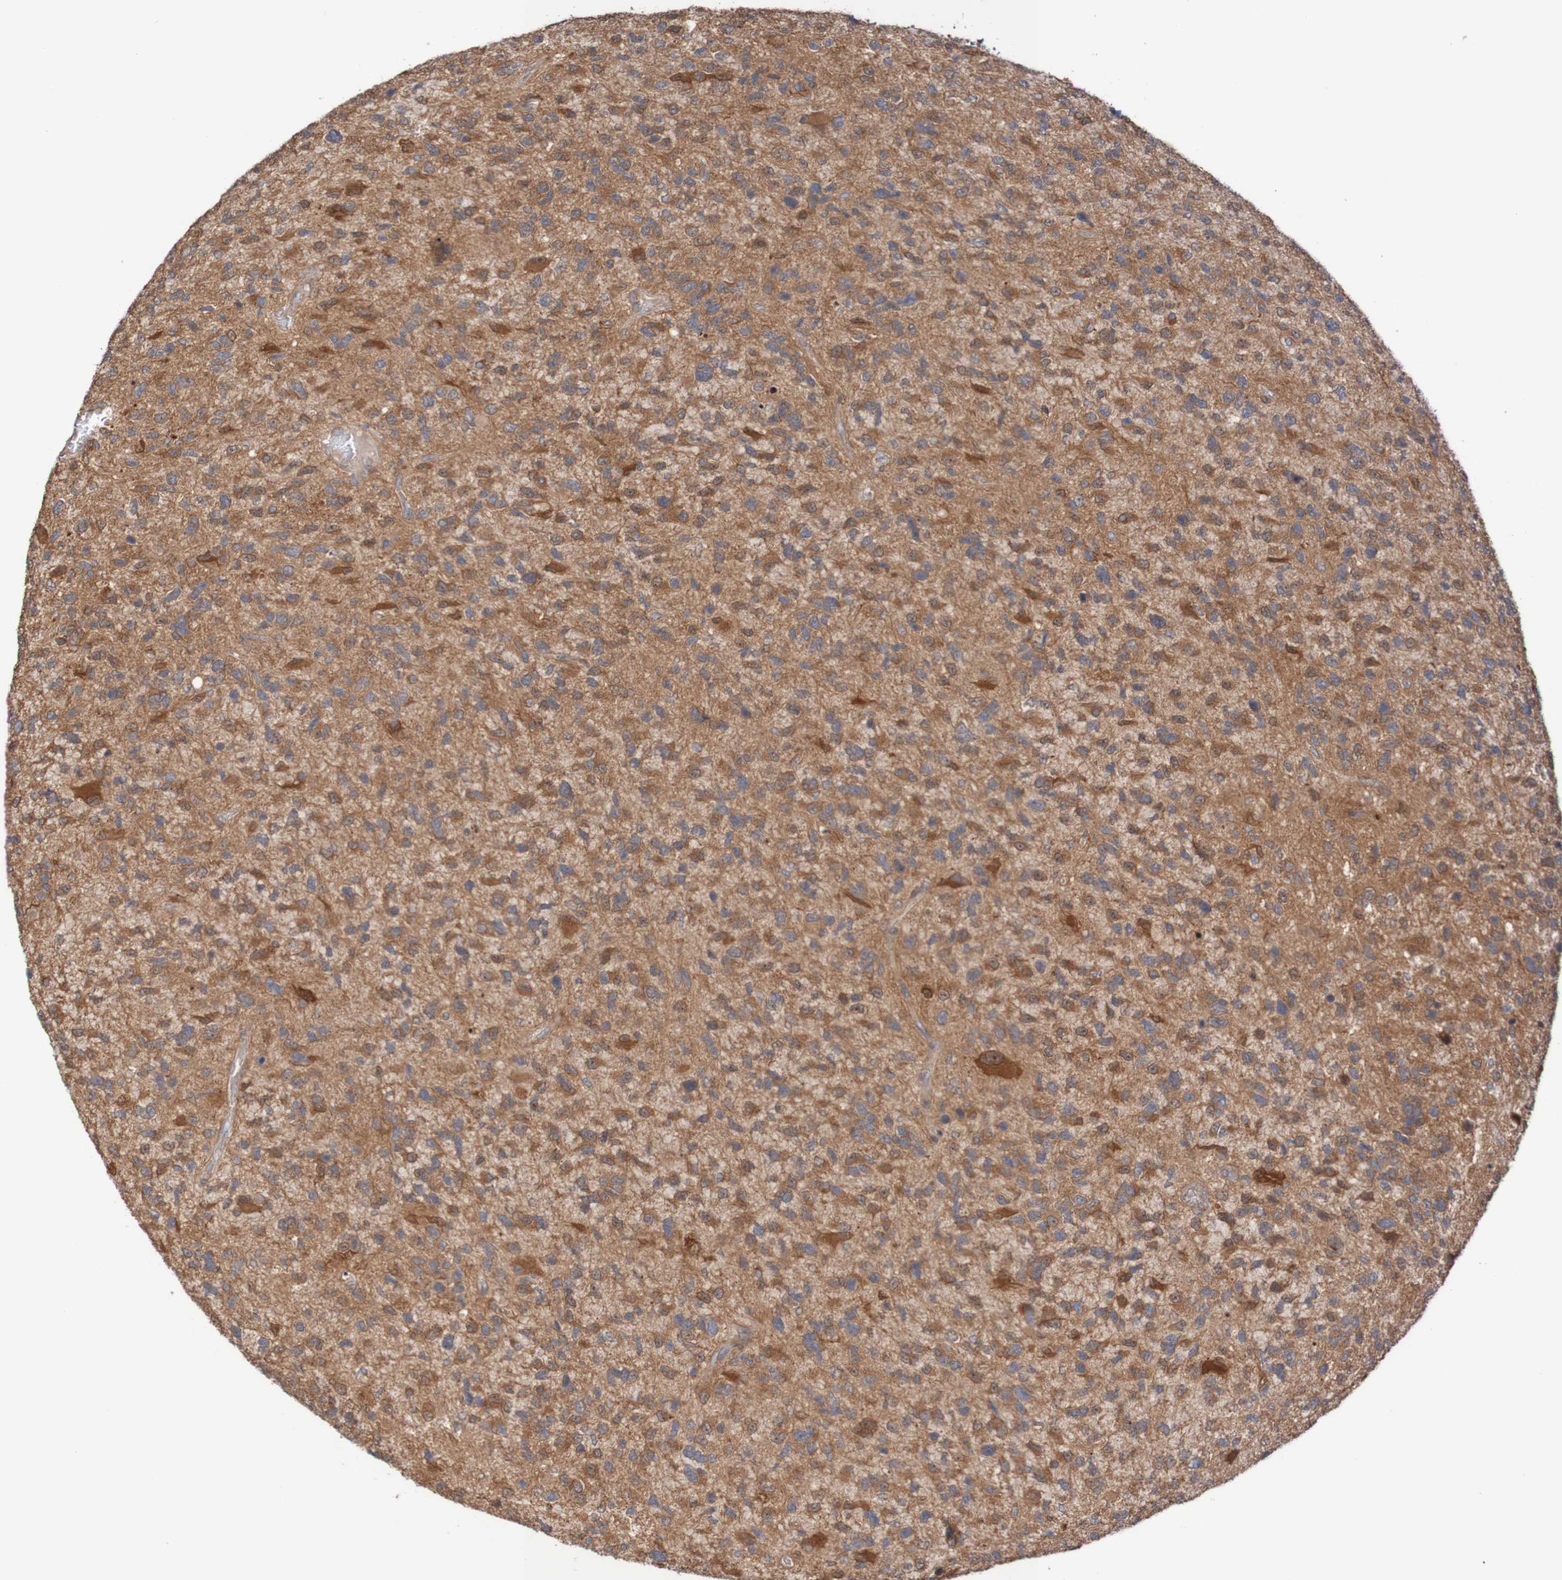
{"staining": {"intensity": "moderate", "quantity": "25%-75%", "location": "cytoplasmic/membranous,nuclear"}, "tissue": "glioma", "cell_type": "Tumor cells", "image_type": "cancer", "snomed": [{"axis": "morphology", "description": "Glioma, malignant, High grade"}, {"axis": "topography", "description": "Brain"}], "caption": "IHC image of neoplastic tissue: malignant glioma (high-grade) stained using immunohistochemistry (IHC) displays medium levels of moderate protein expression localized specifically in the cytoplasmic/membranous and nuclear of tumor cells, appearing as a cytoplasmic/membranous and nuclear brown color.", "gene": "PHPT1", "patient": {"sex": "female", "age": 58}}